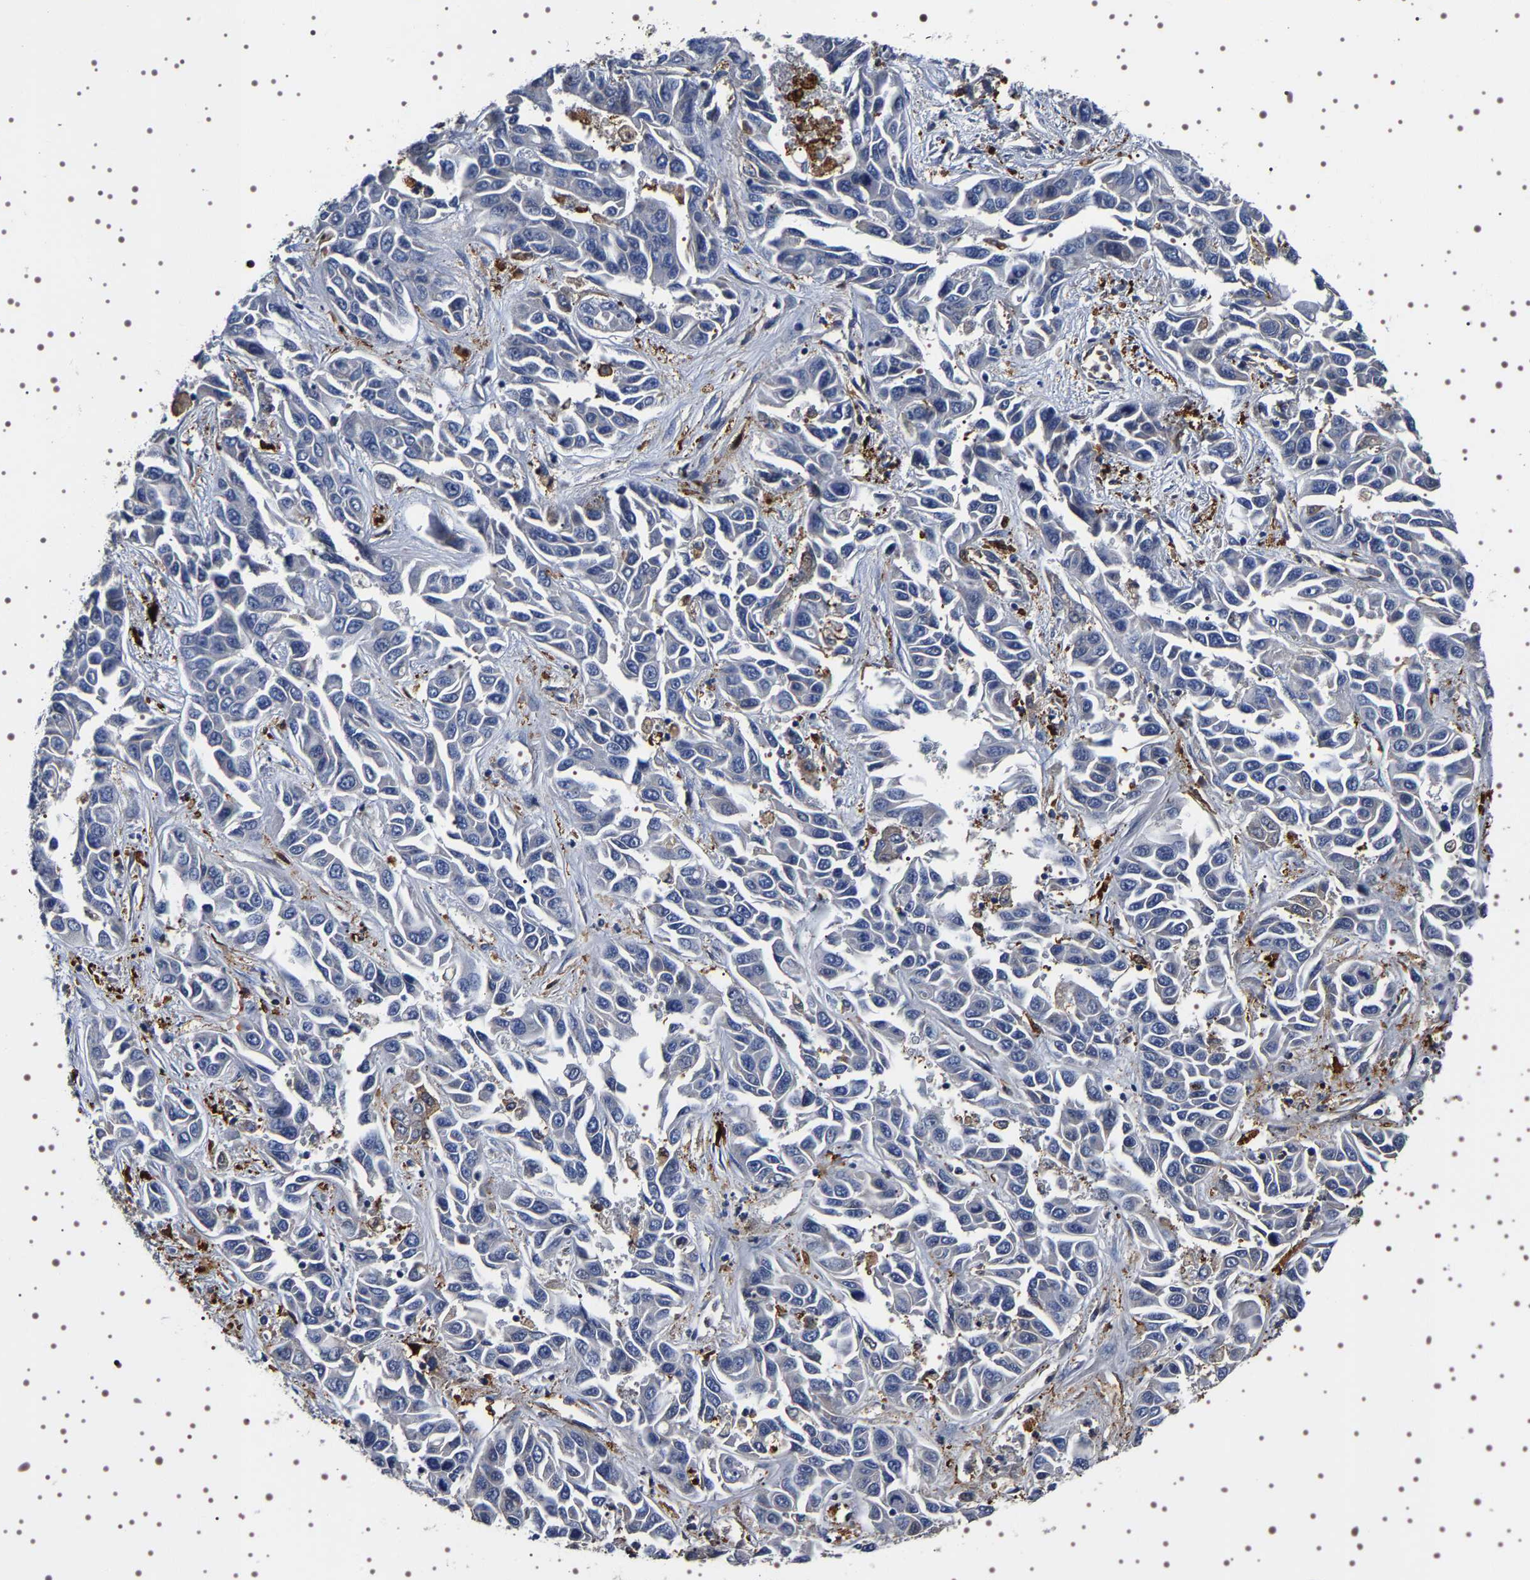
{"staining": {"intensity": "negative", "quantity": "none", "location": "none"}, "tissue": "liver cancer", "cell_type": "Tumor cells", "image_type": "cancer", "snomed": [{"axis": "morphology", "description": "Cholangiocarcinoma"}, {"axis": "topography", "description": "Liver"}], "caption": "This is a histopathology image of IHC staining of cholangiocarcinoma (liver), which shows no expression in tumor cells. (Immunohistochemistry, brightfield microscopy, high magnification).", "gene": "ALPL", "patient": {"sex": "female", "age": 52}}